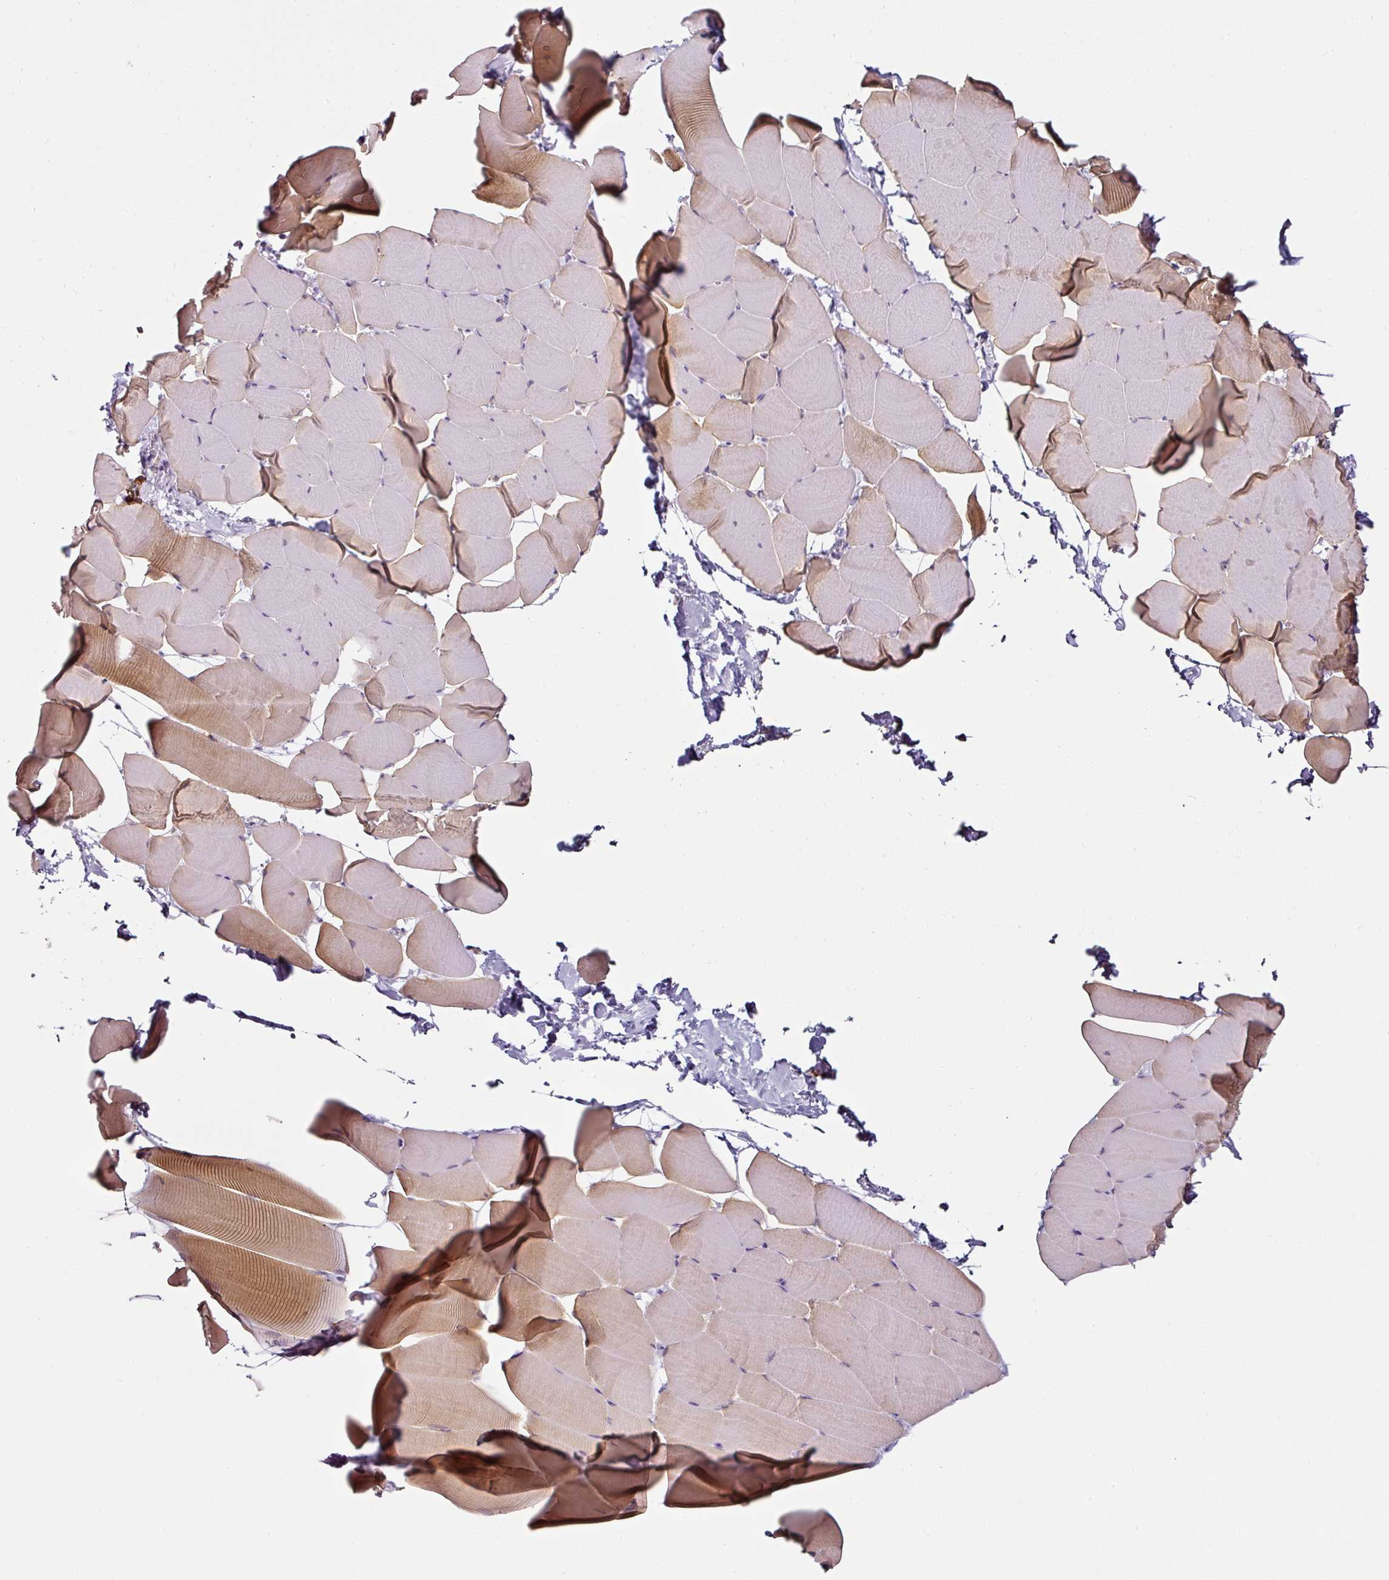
{"staining": {"intensity": "moderate", "quantity": "25%-75%", "location": "cytoplasmic/membranous"}, "tissue": "skeletal muscle", "cell_type": "Myocytes", "image_type": "normal", "snomed": [{"axis": "morphology", "description": "Normal tissue, NOS"}, {"axis": "topography", "description": "Skeletal muscle"}], "caption": "Myocytes demonstrate medium levels of moderate cytoplasmic/membranous expression in approximately 25%-75% of cells in benign human skeletal muscle. The staining was performed using DAB, with brown indicating positive protein expression. Nuclei are stained blue with hematoxylin.", "gene": "CAP2", "patient": {"sex": "male", "age": 25}}